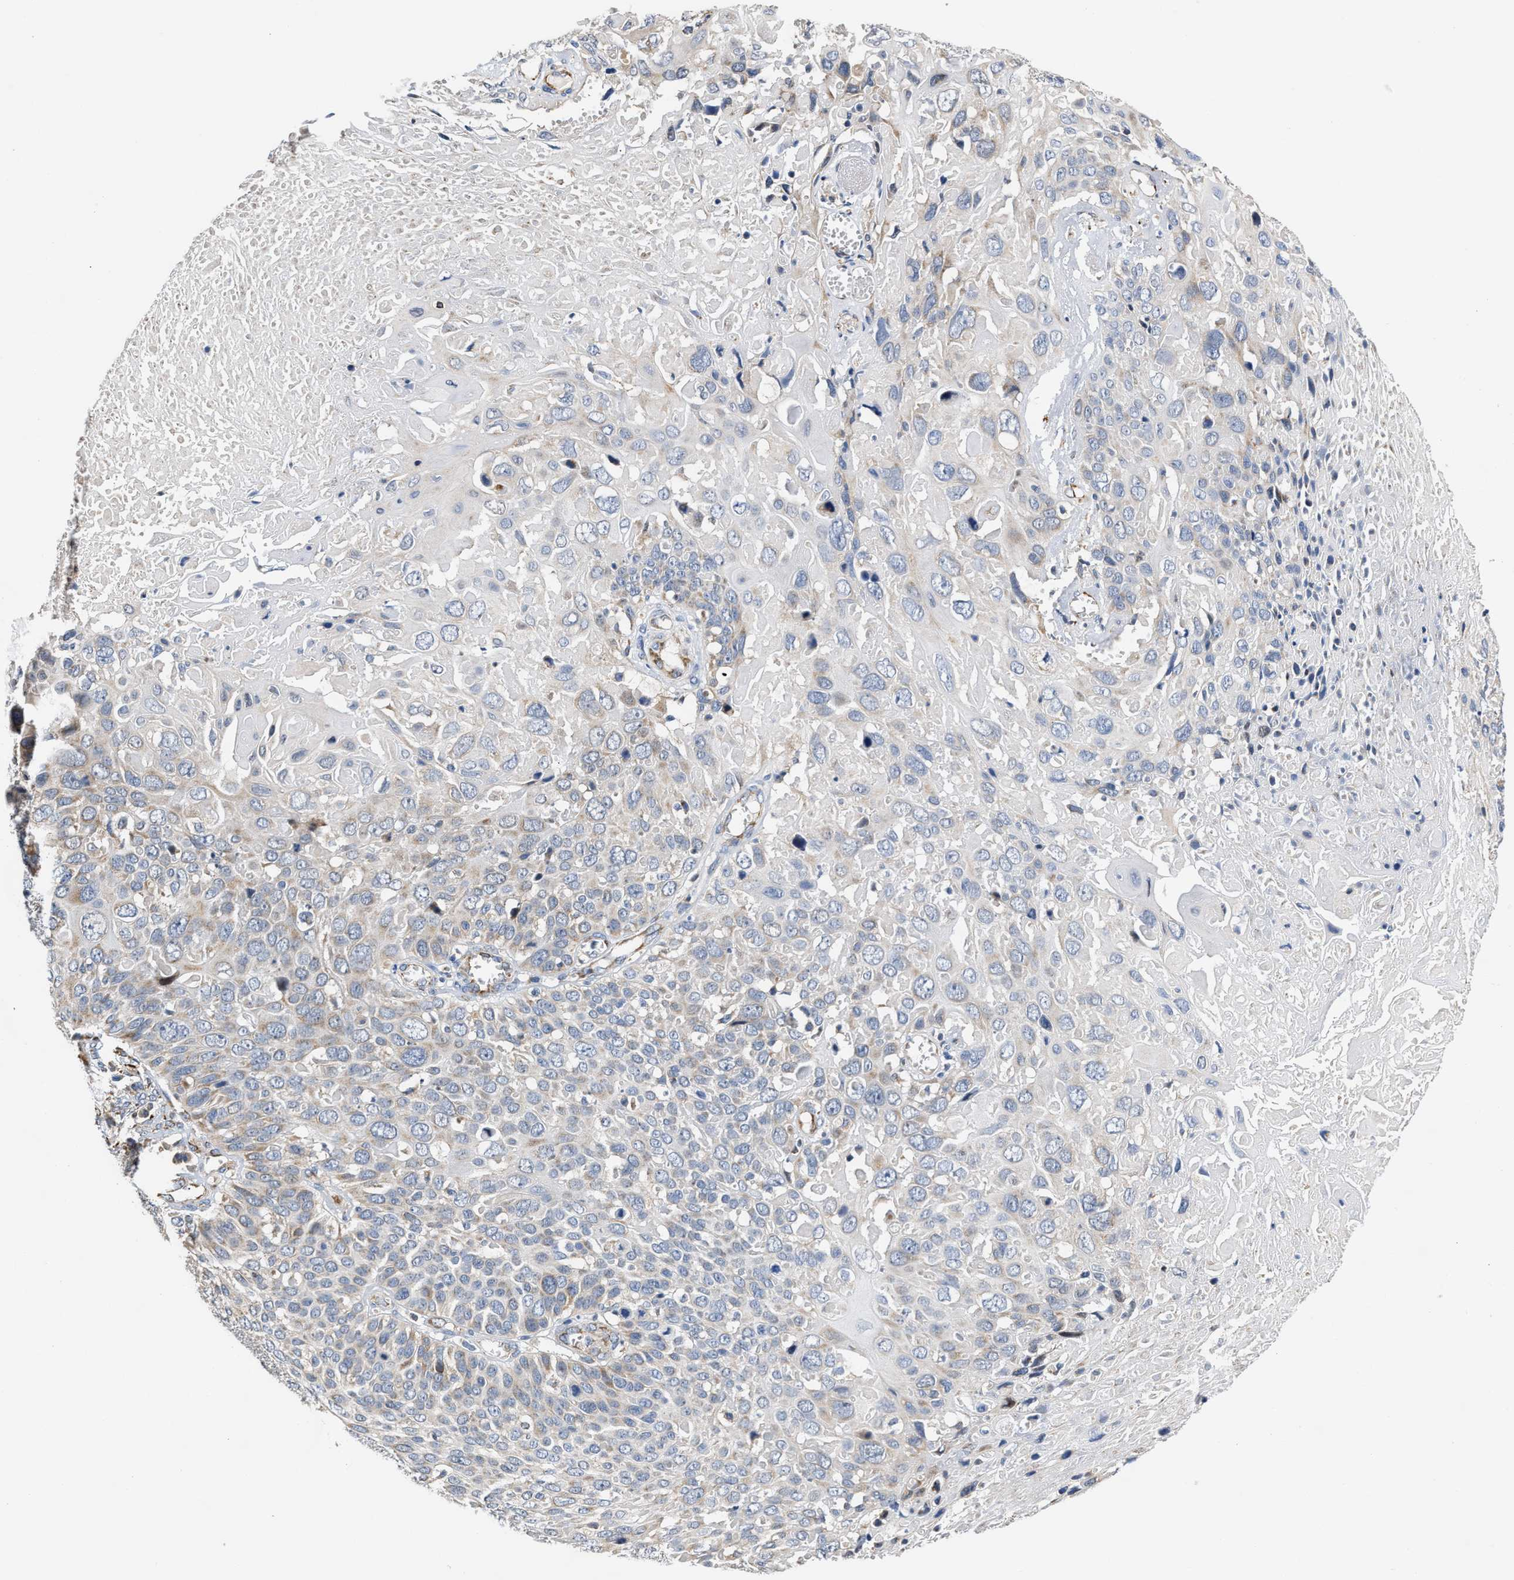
{"staining": {"intensity": "moderate", "quantity": "<25%", "location": "cytoplasmic/membranous"}, "tissue": "cervical cancer", "cell_type": "Tumor cells", "image_type": "cancer", "snomed": [{"axis": "morphology", "description": "Squamous cell carcinoma, NOS"}, {"axis": "topography", "description": "Cervix"}], "caption": "Protein staining of cervical squamous cell carcinoma tissue exhibits moderate cytoplasmic/membranous expression in approximately <25% of tumor cells.", "gene": "MALSU1", "patient": {"sex": "female", "age": 74}}